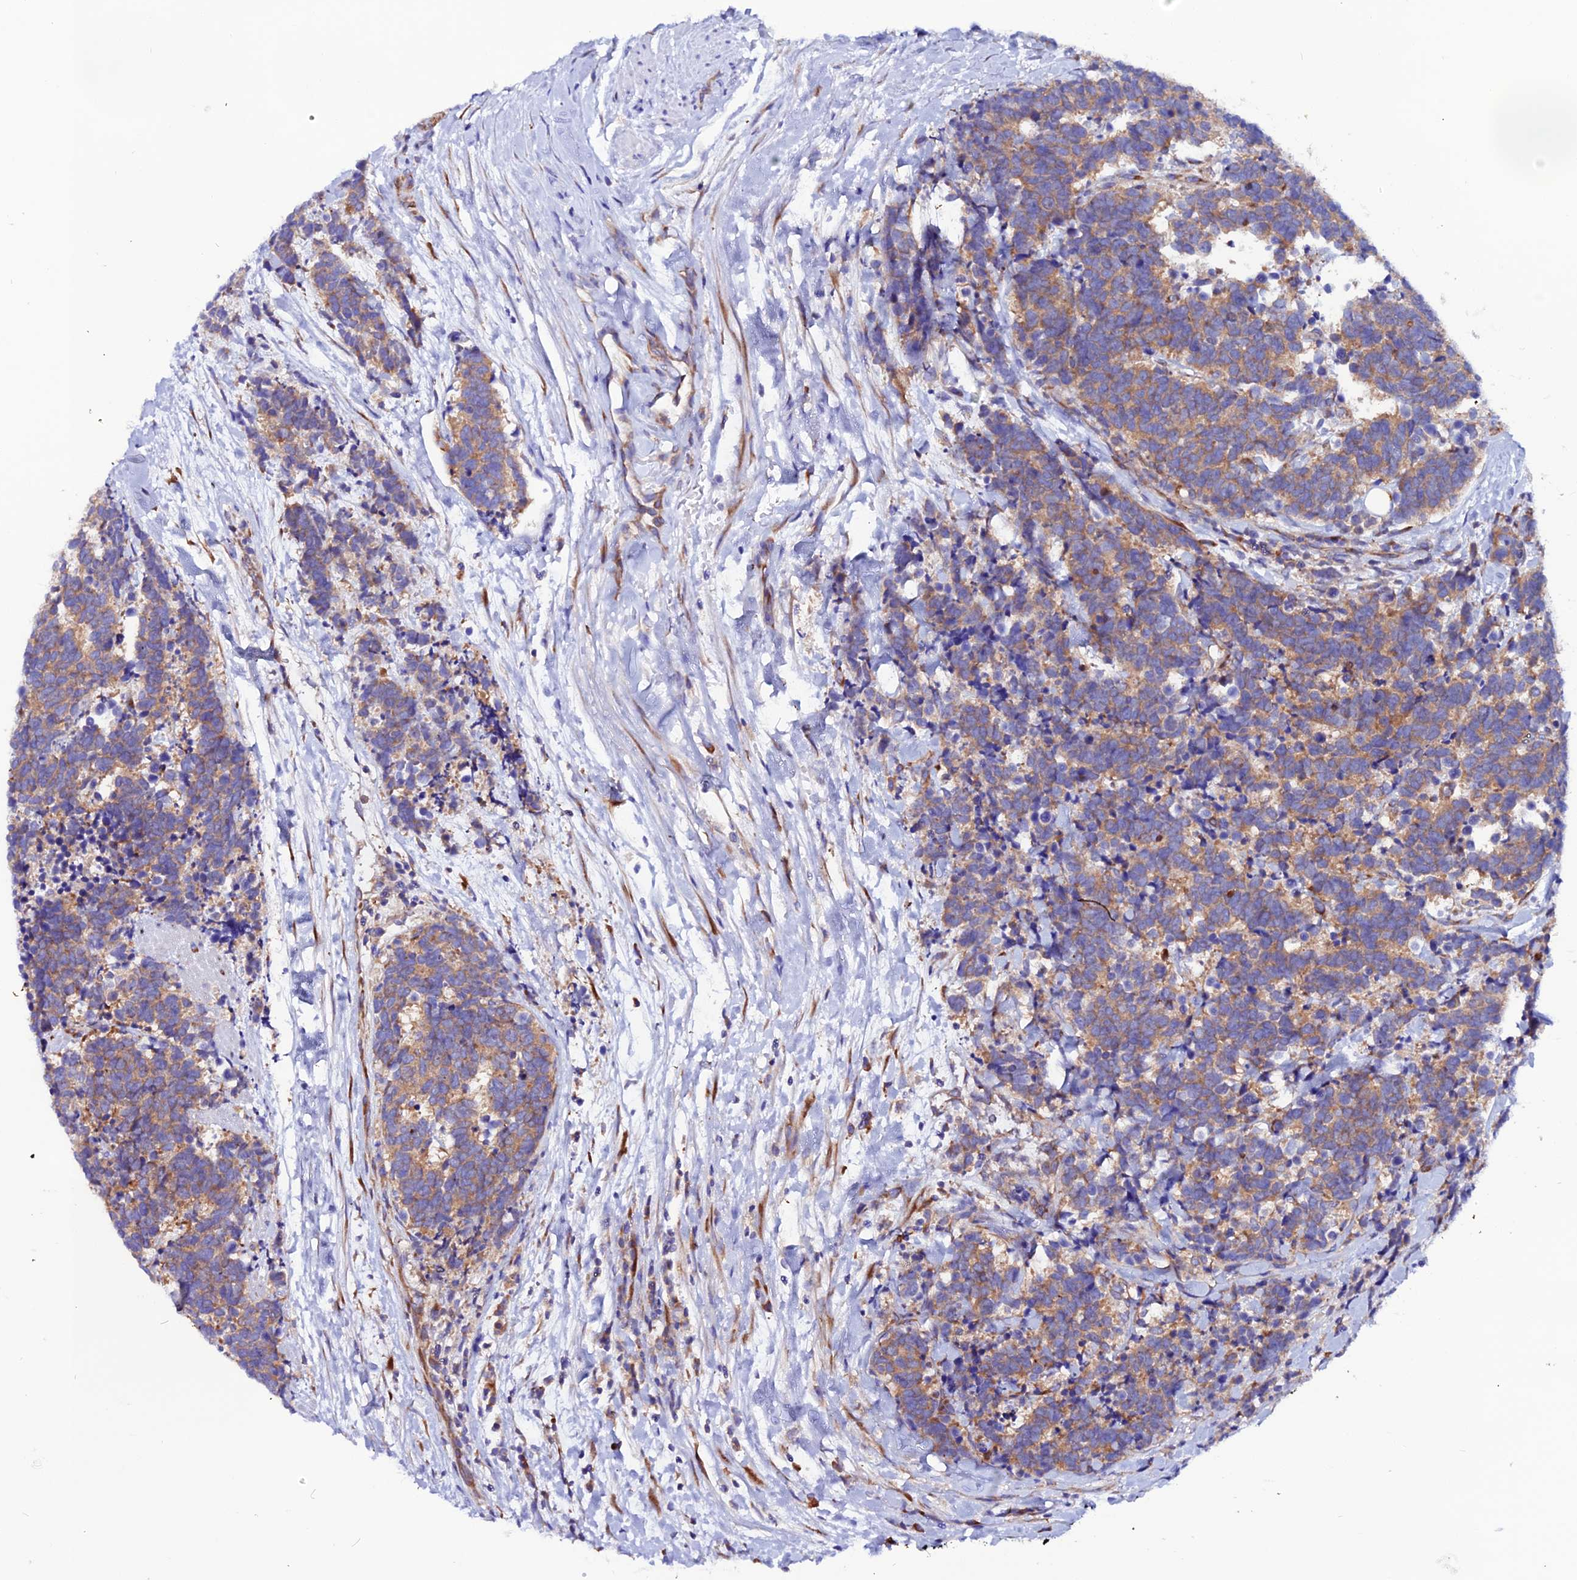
{"staining": {"intensity": "moderate", "quantity": ">75%", "location": "cytoplasmic/membranous"}, "tissue": "carcinoid", "cell_type": "Tumor cells", "image_type": "cancer", "snomed": [{"axis": "morphology", "description": "Carcinoma, NOS"}, {"axis": "morphology", "description": "Carcinoid, malignant, NOS"}, {"axis": "topography", "description": "Prostate"}], "caption": "Malignant carcinoid tissue shows moderate cytoplasmic/membranous staining in approximately >75% of tumor cells, visualized by immunohistochemistry. (Stains: DAB (3,3'-diaminobenzidine) in brown, nuclei in blue, Microscopy: brightfield microscopy at high magnification).", "gene": "EEF1G", "patient": {"sex": "male", "age": 57}}